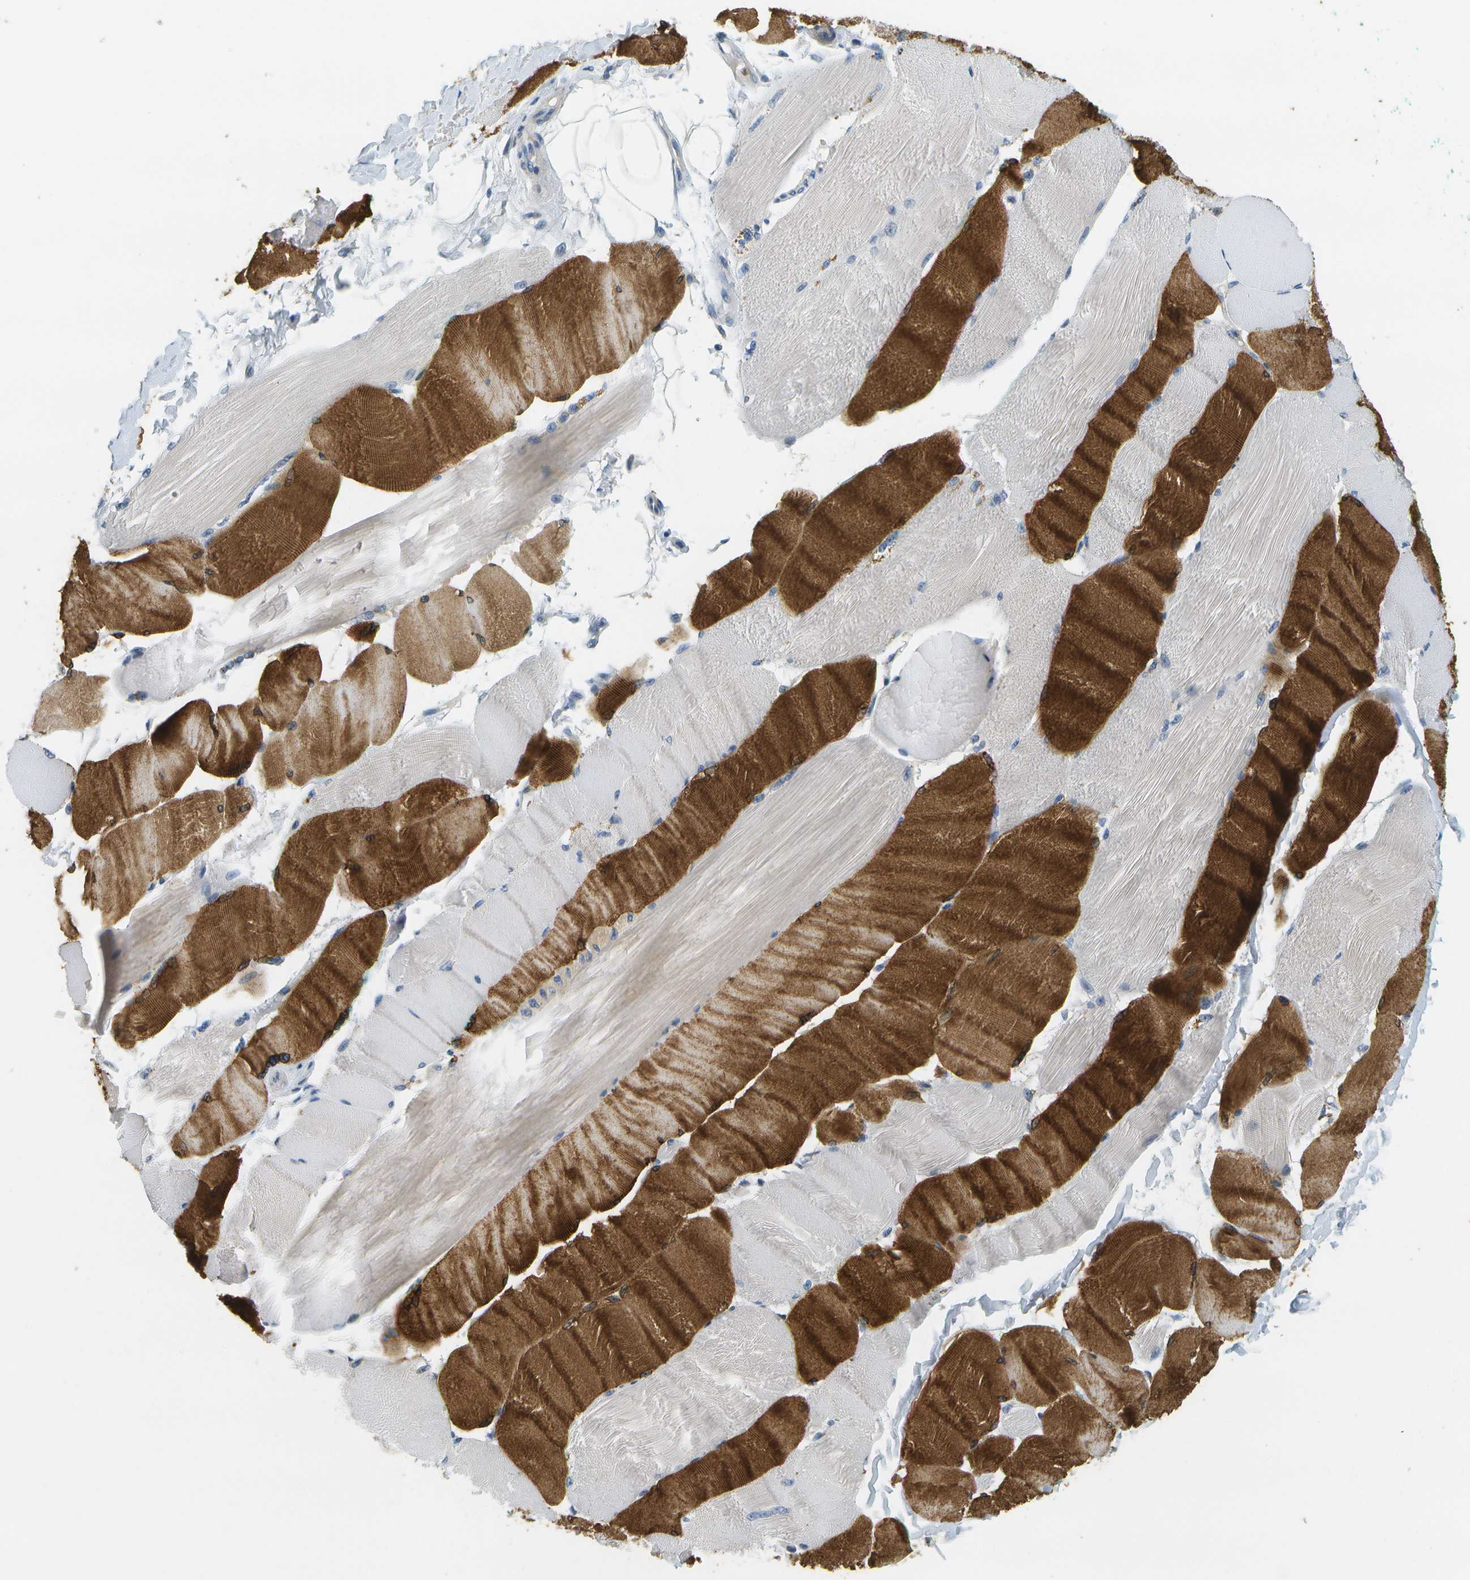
{"staining": {"intensity": "strong", "quantity": "25%-75%", "location": "cytoplasmic/membranous"}, "tissue": "skeletal muscle", "cell_type": "Myocytes", "image_type": "normal", "snomed": [{"axis": "morphology", "description": "Normal tissue, NOS"}, {"axis": "topography", "description": "Skin"}, {"axis": "topography", "description": "Skeletal muscle"}], "caption": "Immunohistochemistry (IHC) (DAB (3,3'-diaminobenzidine)) staining of benign human skeletal muscle exhibits strong cytoplasmic/membranous protein staining in about 25%-75% of myocytes. The protein is shown in brown color, while the nuclei are stained blue.", "gene": "RASGRP2", "patient": {"sex": "male", "age": 83}}